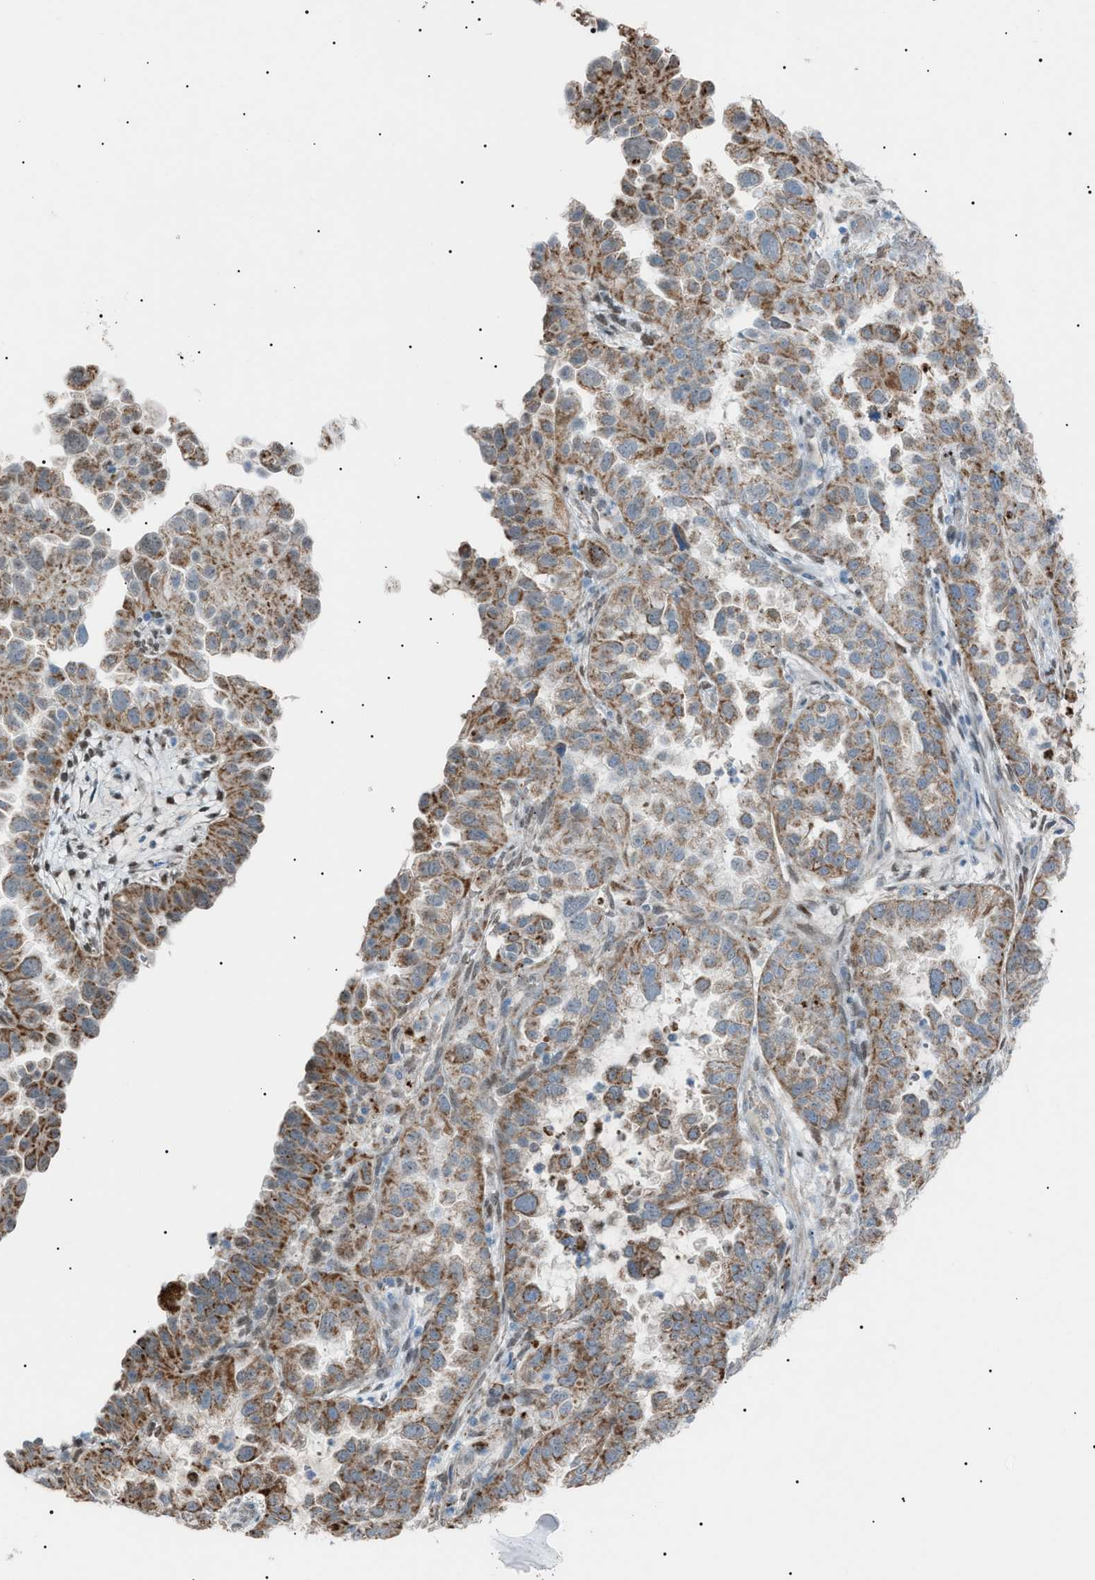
{"staining": {"intensity": "moderate", "quantity": ">75%", "location": "cytoplasmic/membranous"}, "tissue": "endometrial cancer", "cell_type": "Tumor cells", "image_type": "cancer", "snomed": [{"axis": "morphology", "description": "Adenocarcinoma, NOS"}, {"axis": "topography", "description": "Endometrium"}], "caption": "A micrograph of endometrial cancer (adenocarcinoma) stained for a protein demonstrates moderate cytoplasmic/membranous brown staining in tumor cells.", "gene": "ZNF516", "patient": {"sex": "female", "age": 85}}